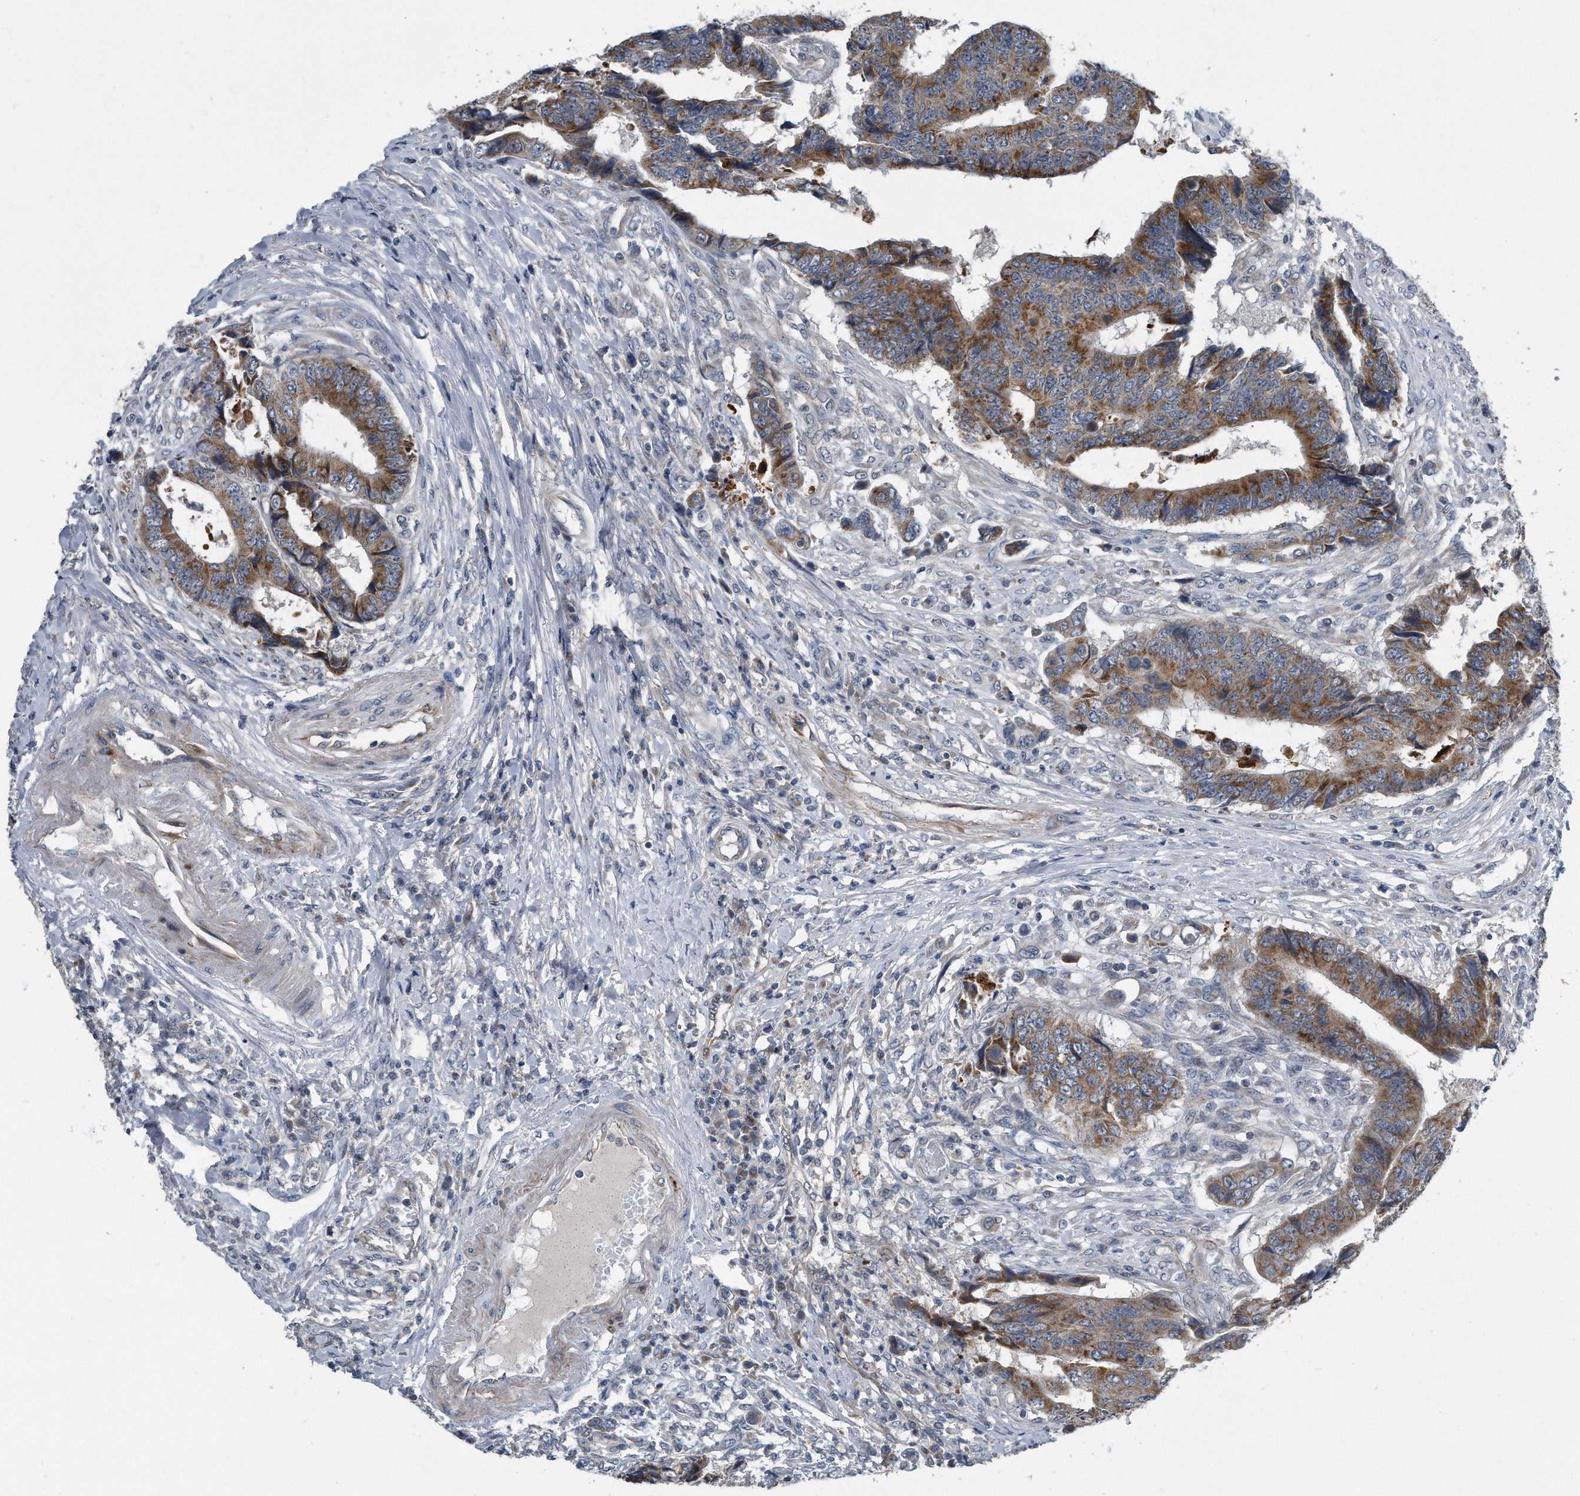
{"staining": {"intensity": "moderate", "quantity": ">75%", "location": "cytoplasmic/membranous"}, "tissue": "colorectal cancer", "cell_type": "Tumor cells", "image_type": "cancer", "snomed": [{"axis": "morphology", "description": "Adenocarcinoma, NOS"}, {"axis": "topography", "description": "Rectum"}], "caption": "Immunohistochemical staining of colorectal adenocarcinoma shows medium levels of moderate cytoplasmic/membranous protein positivity in about >75% of tumor cells. (brown staining indicates protein expression, while blue staining denotes nuclei).", "gene": "LYRM4", "patient": {"sex": "male", "age": 84}}